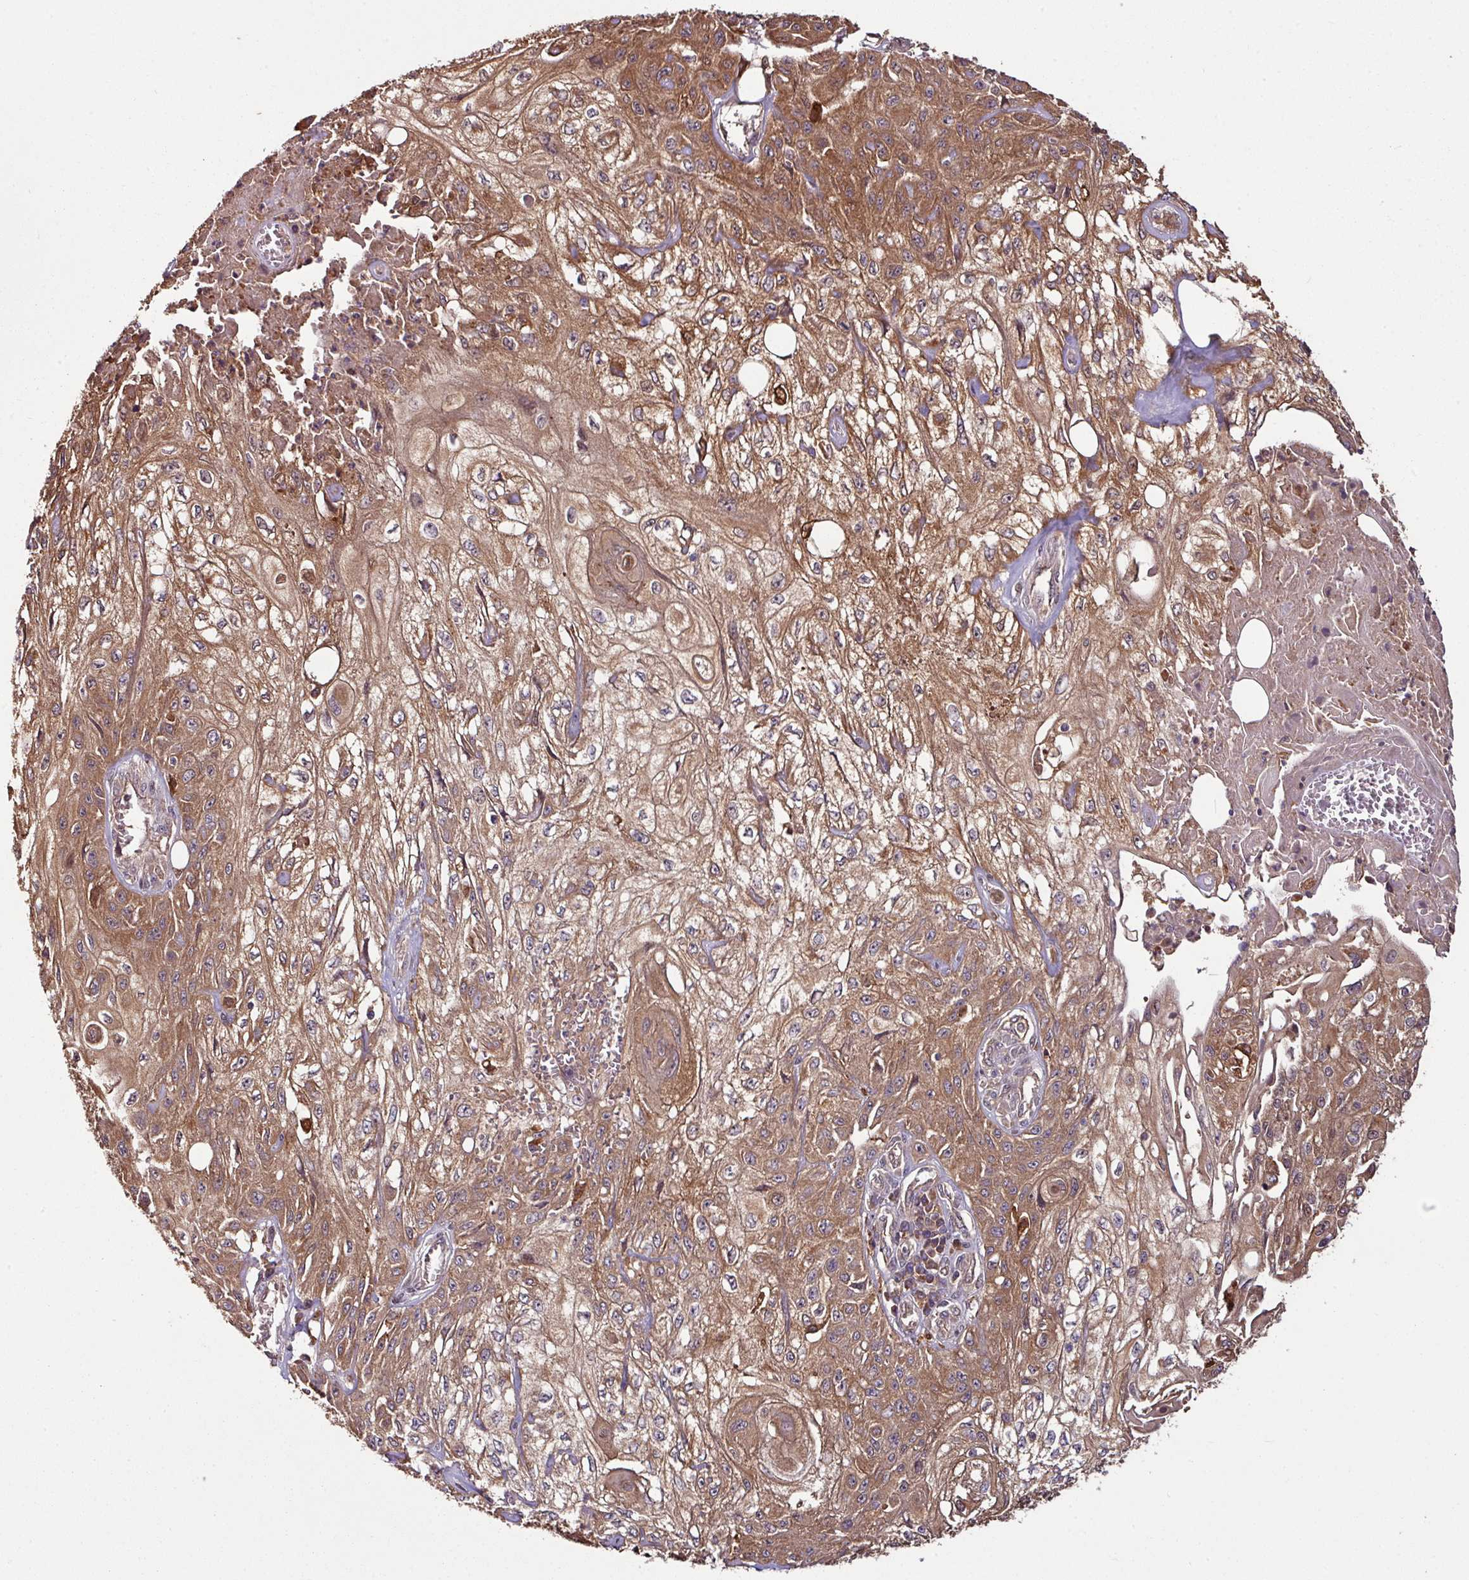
{"staining": {"intensity": "moderate", "quantity": ">75%", "location": "cytoplasmic/membranous"}, "tissue": "skin cancer", "cell_type": "Tumor cells", "image_type": "cancer", "snomed": [{"axis": "morphology", "description": "Squamous cell carcinoma, NOS"}, {"axis": "morphology", "description": "Squamous cell carcinoma, metastatic, NOS"}, {"axis": "topography", "description": "Skin"}, {"axis": "topography", "description": "Lymph node"}], "caption": "Human metastatic squamous cell carcinoma (skin) stained with a brown dye reveals moderate cytoplasmic/membranous positive staining in approximately >75% of tumor cells.", "gene": "GNPDA1", "patient": {"sex": "male", "age": 75}}